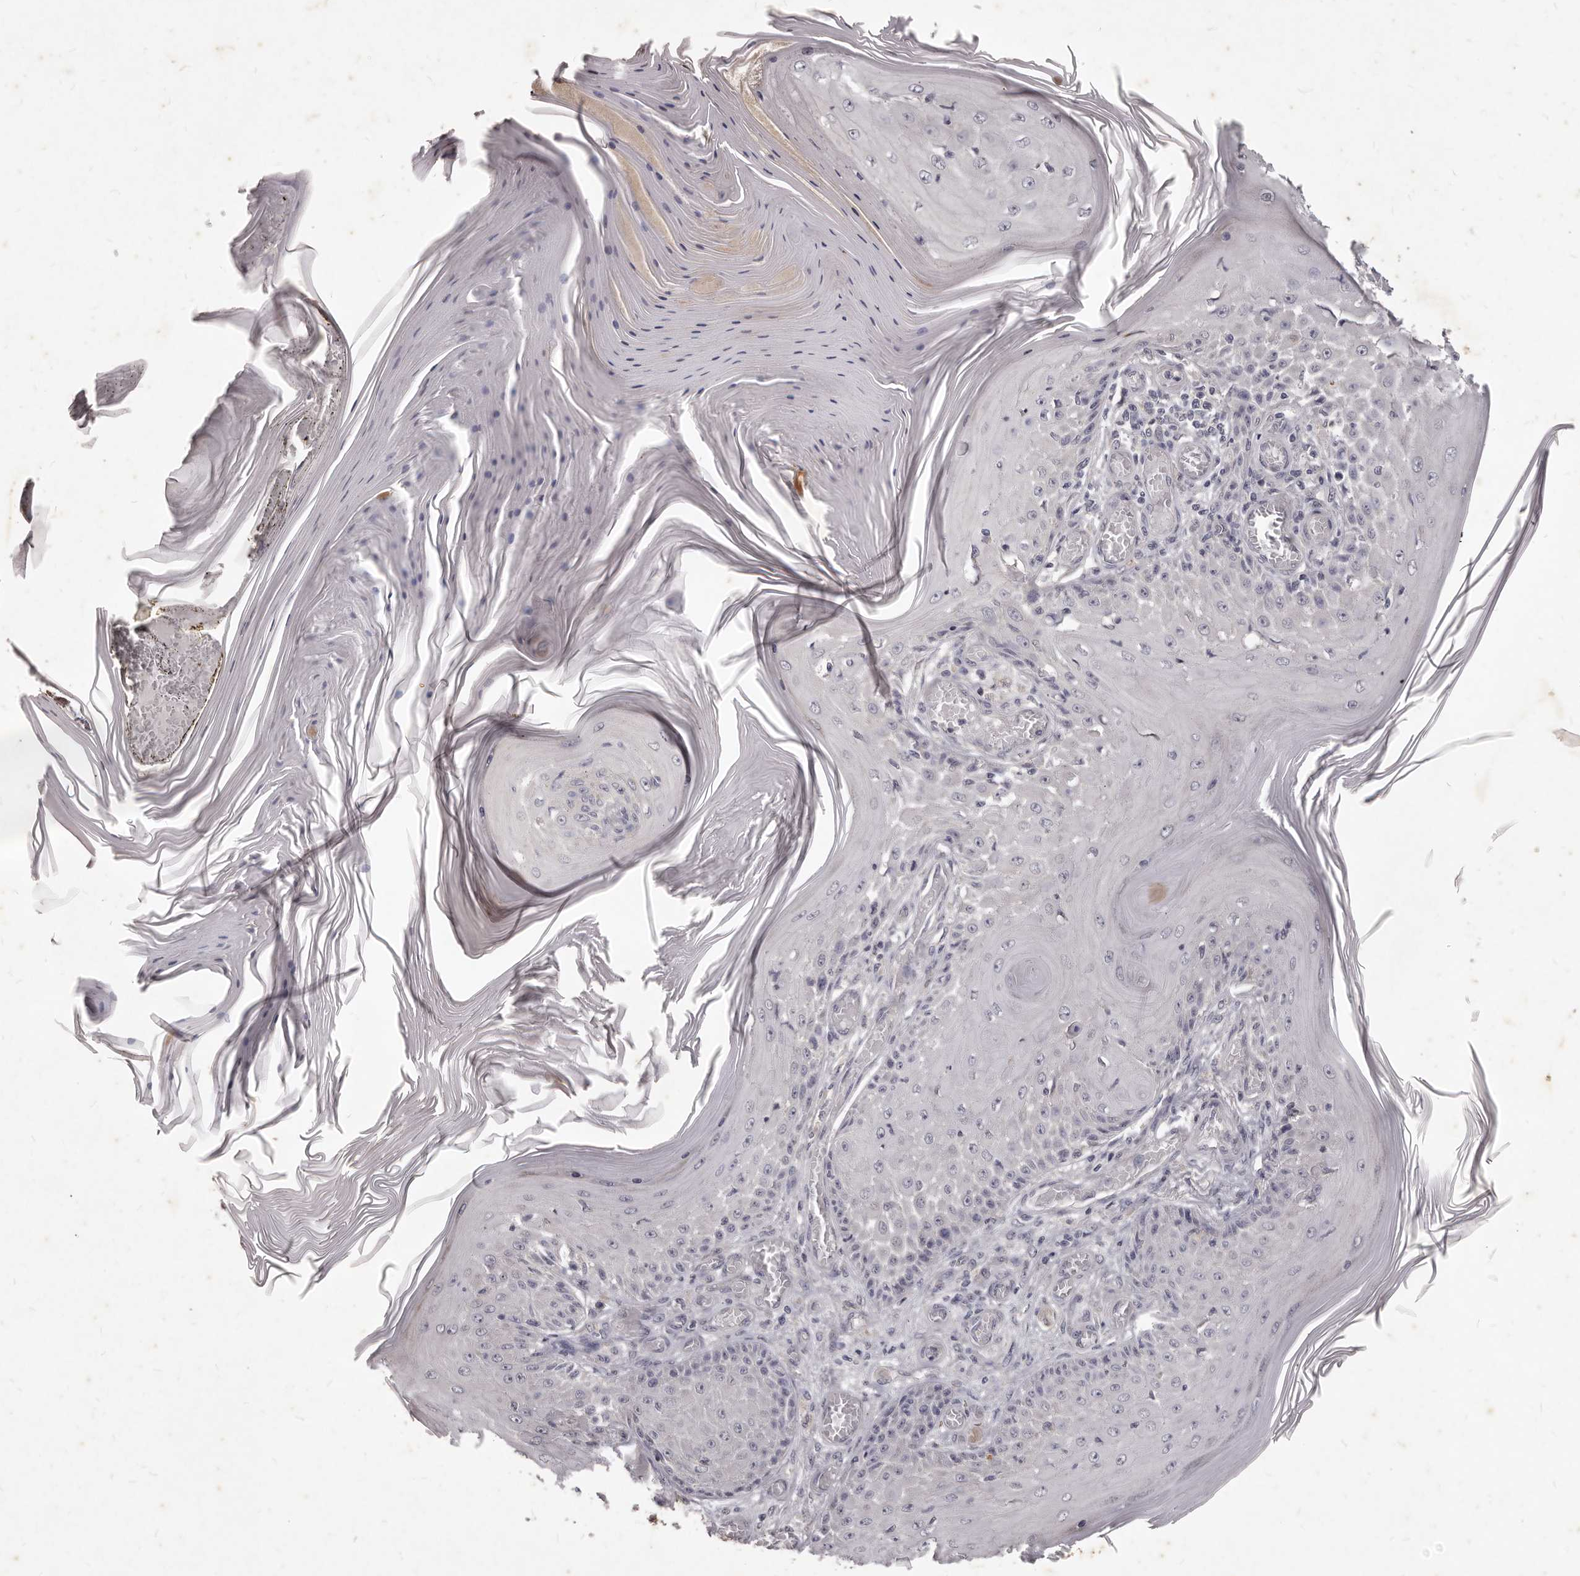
{"staining": {"intensity": "negative", "quantity": "none", "location": "none"}, "tissue": "skin cancer", "cell_type": "Tumor cells", "image_type": "cancer", "snomed": [{"axis": "morphology", "description": "Squamous cell carcinoma, NOS"}, {"axis": "topography", "description": "Skin"}], "caption": "Tumor cells are negative for brown protein staining in skin squamous cell carcinoma. Brightfield microscopy of immunohistochemistry stained with DAB (3,3'-diaminobenzidine) (brown) and hematoxylin (blue), captured at high magnification.", "gene": "GPRC5C", "patient": {"sex": "female", "age": 73}}